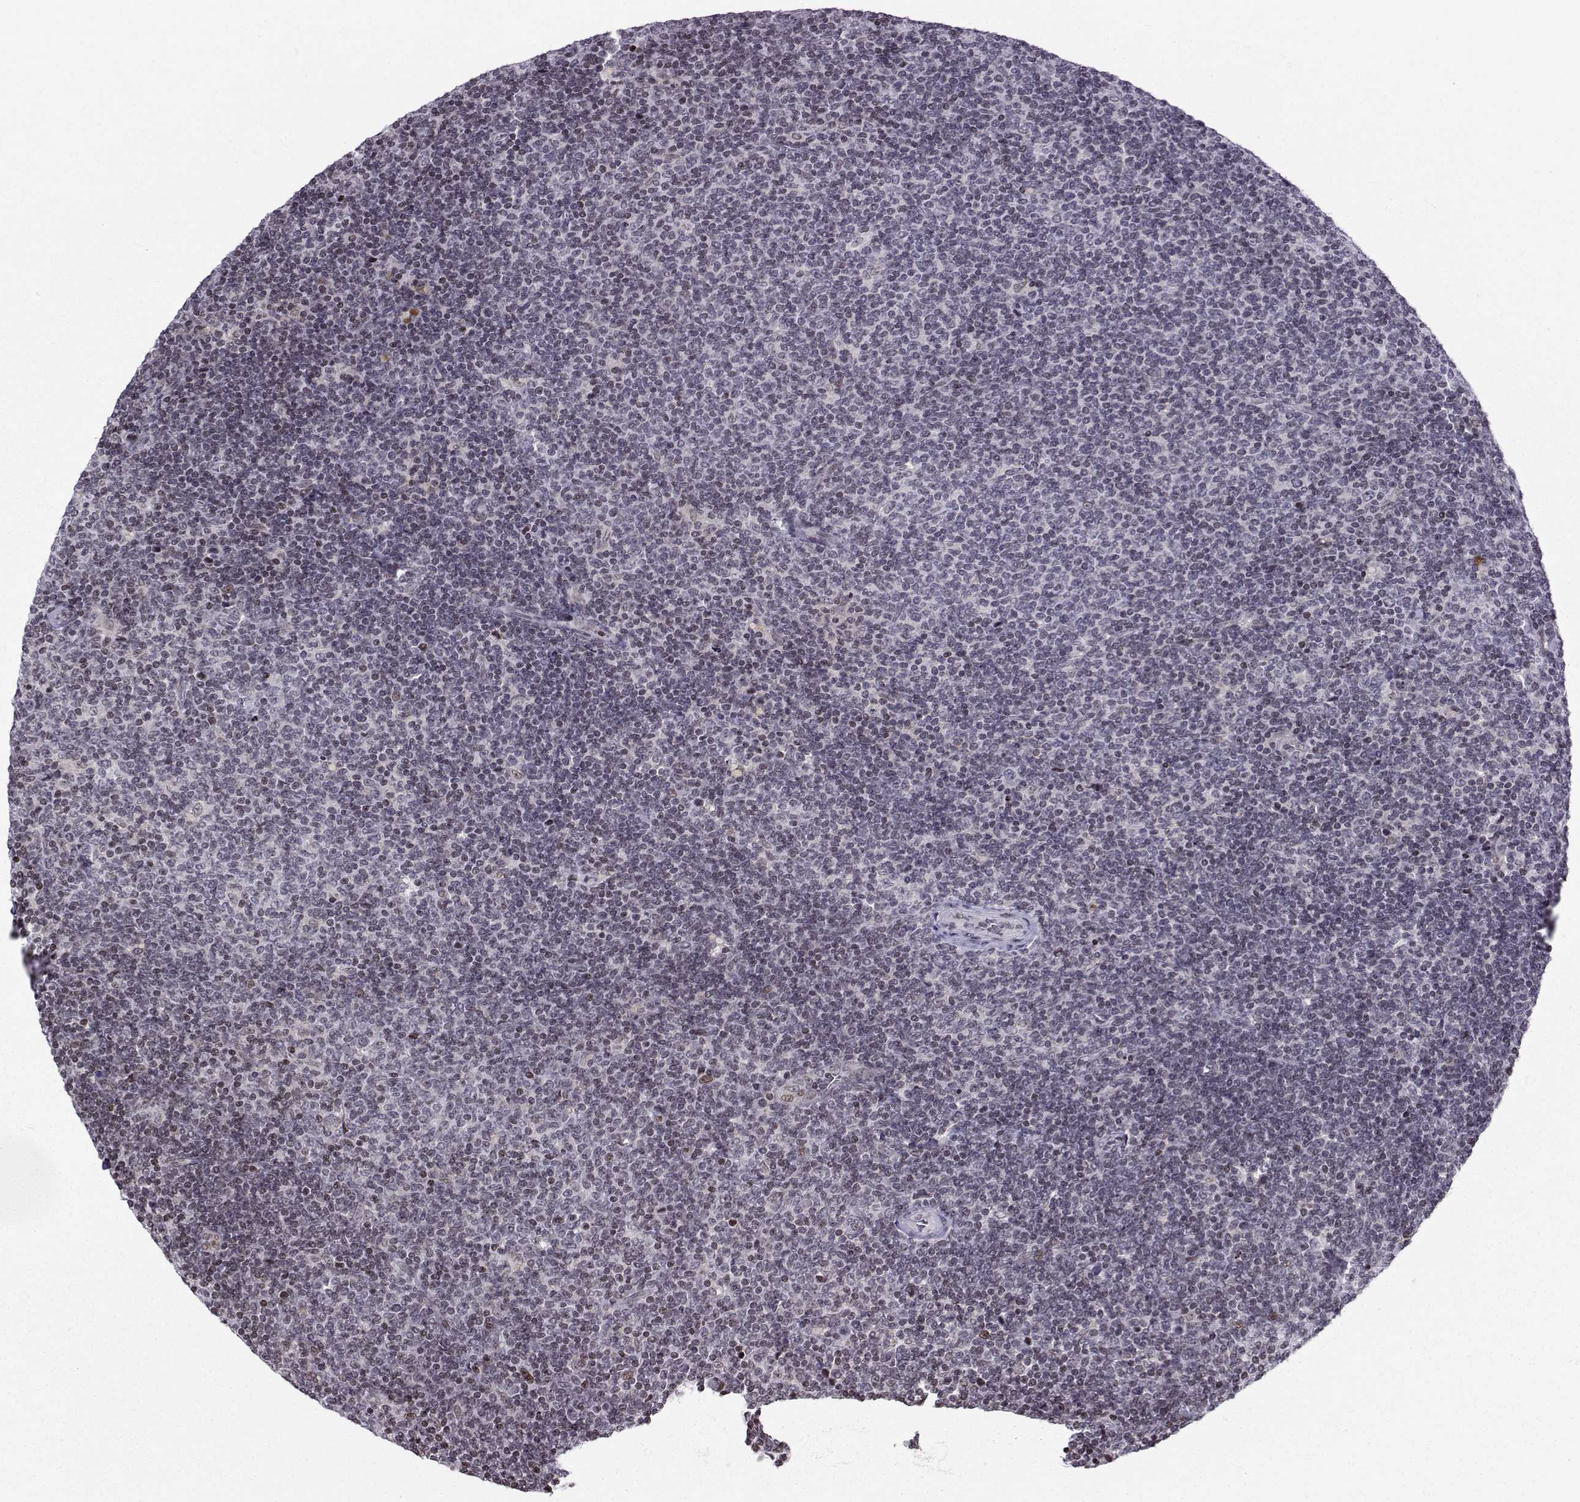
{"staining": {"intensity": "negative", "quantity": "none", "location": "none"}, "tissue": "lymphoma", "cell_type": "Tumor cells", "image_type": "cancer", "snomed": [{"axis": "morphology", "description": "Malignant lymphoma, non-Hodgkin's type, Low grade"}, {"axis": "topography", "description": "Lymph node"}], "caption": "Human lymphoma stained for a protein using immunohistochemistry reveals no expression in tumor cells.", "gene": "ZNF19", "patient": {"sex": "male", "age": 52}}